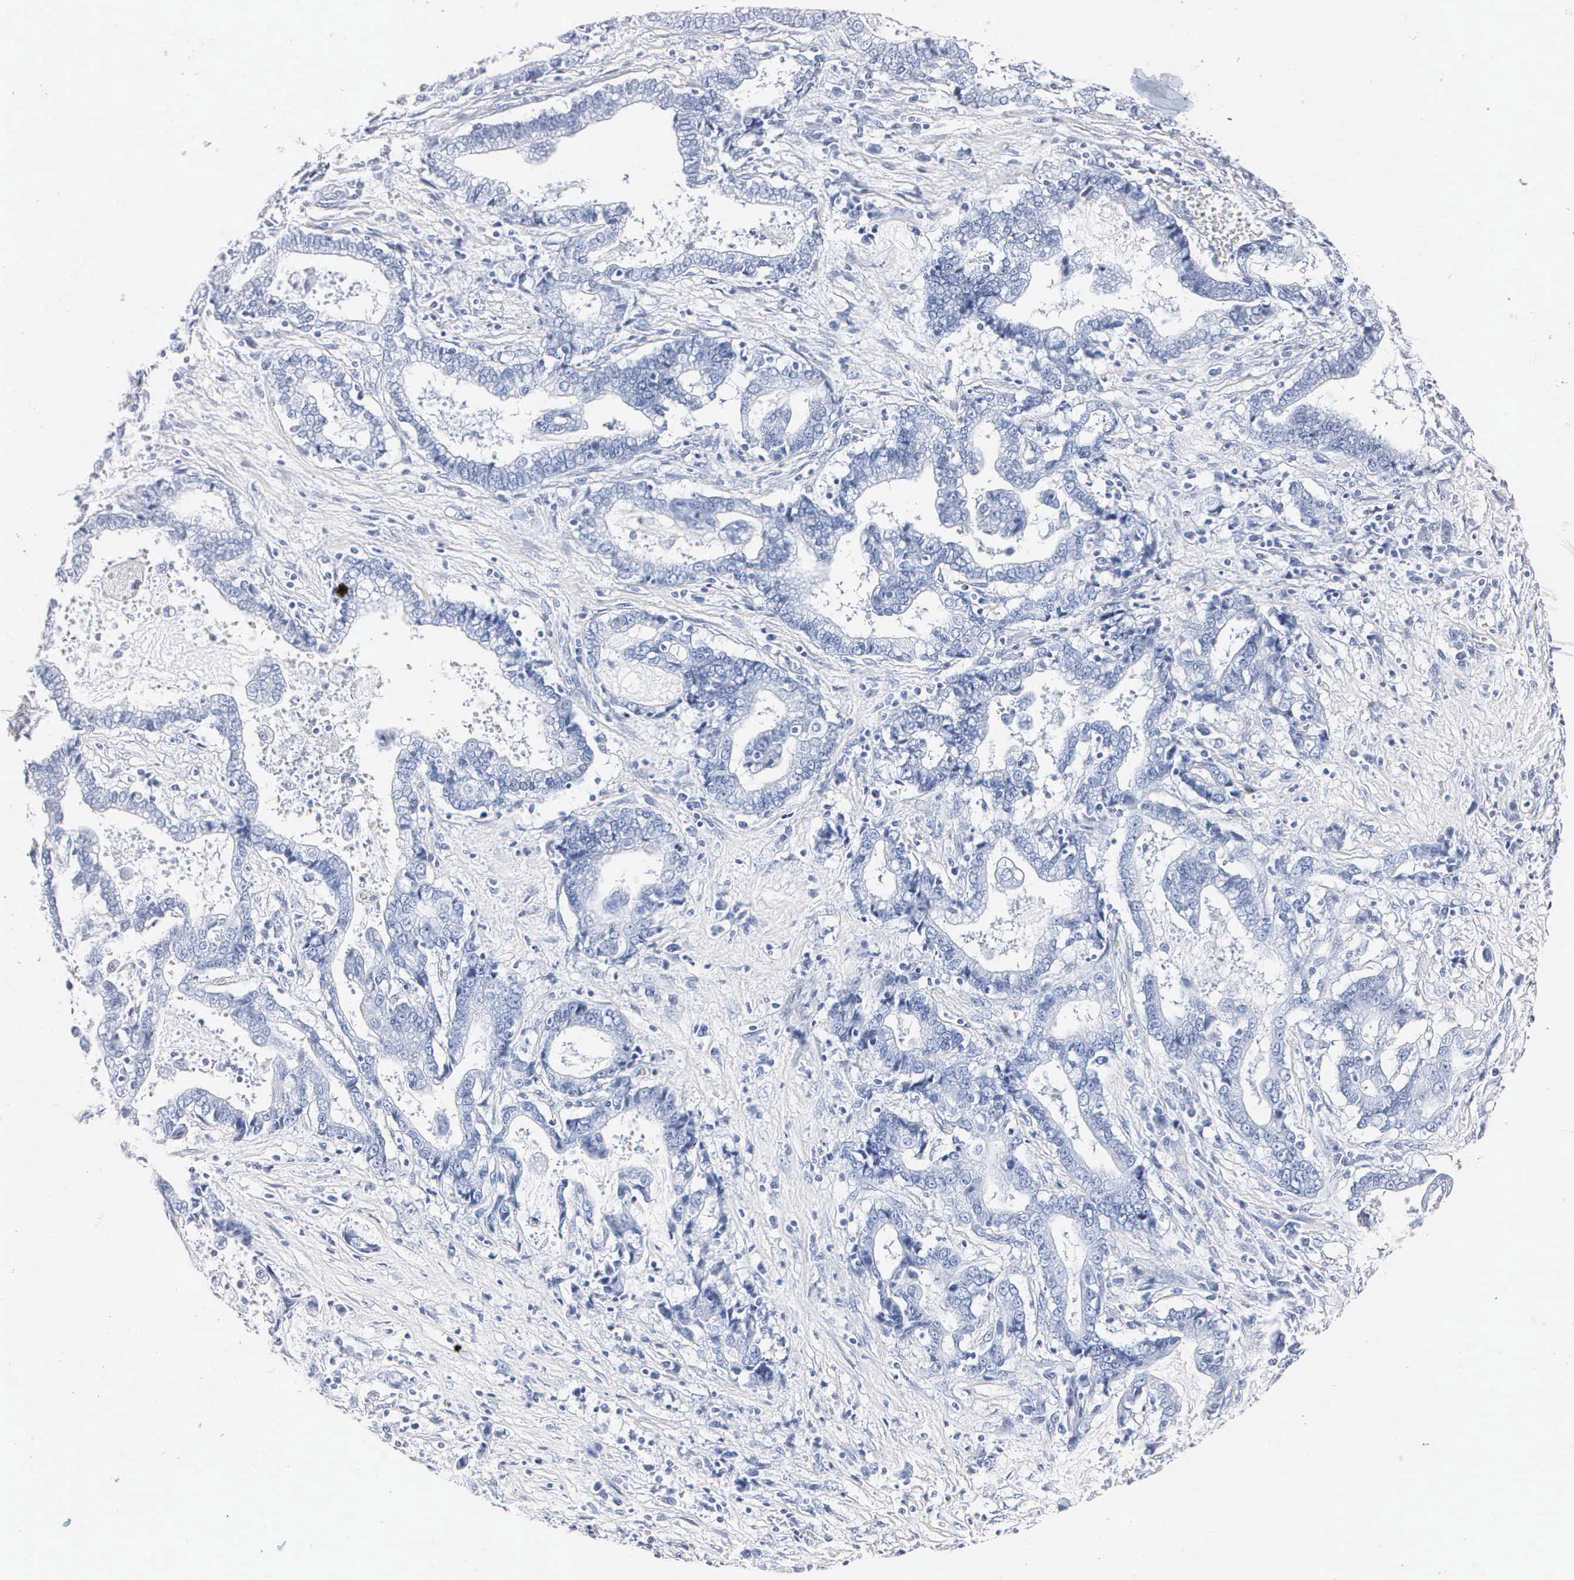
{"staining": {"intensity": "negative", "quantity": "none", "location": "none"}, "tissue": "liver cancer", "cell_type": "Tumor cells", "image_type": "cancer", "snomed": [{"axis": "morphology", "description": "Cholangiocarcinoma"}, {"axis": "topography", "description": "Liver"}], "caption": "The histopathology image exhibits no significant positivity in tumor cells of liver cancer (cholangiocarcinoma).", "gene": "MB", "patient": {"sex": "male", "age": 57}}